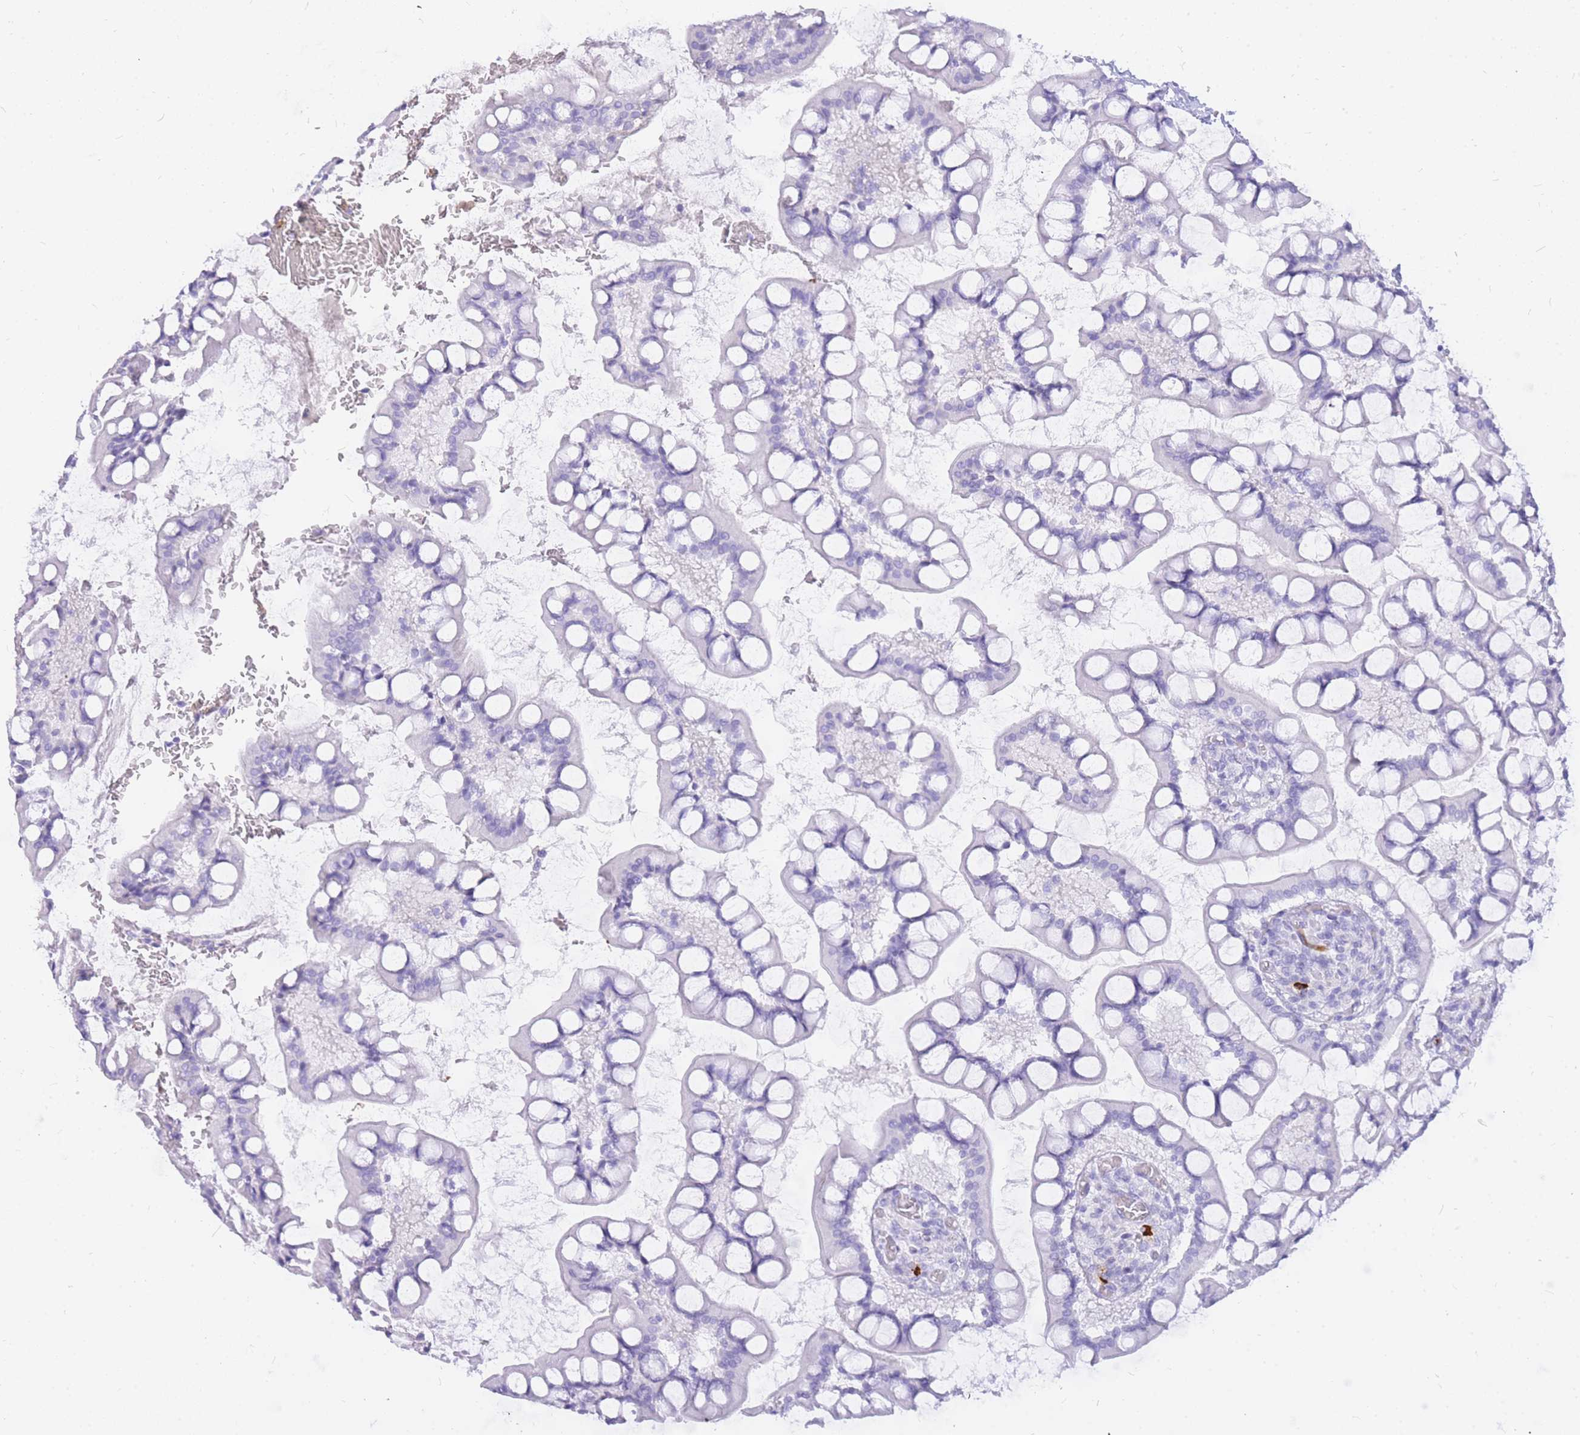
{"staining": {"intensity": "negative", "quantity": "none", "location": "none"}, "tissue": "small intestine", "cell_type": "Glandular cells", "image_type": "normal", "snomed": [{"axis": "morphology", "description": "Normal tissue, NOS"}, {"axis": "topography", "description": "Small intestine"}], "caption": "A high-resolution photomicrograph shows immunohistochemistry staining of unremarkable small intestine, which demonstrates no significant positivity in glandular cells.", "gene": "HERC1", "patient": {"sex": "male", "age": 52}}